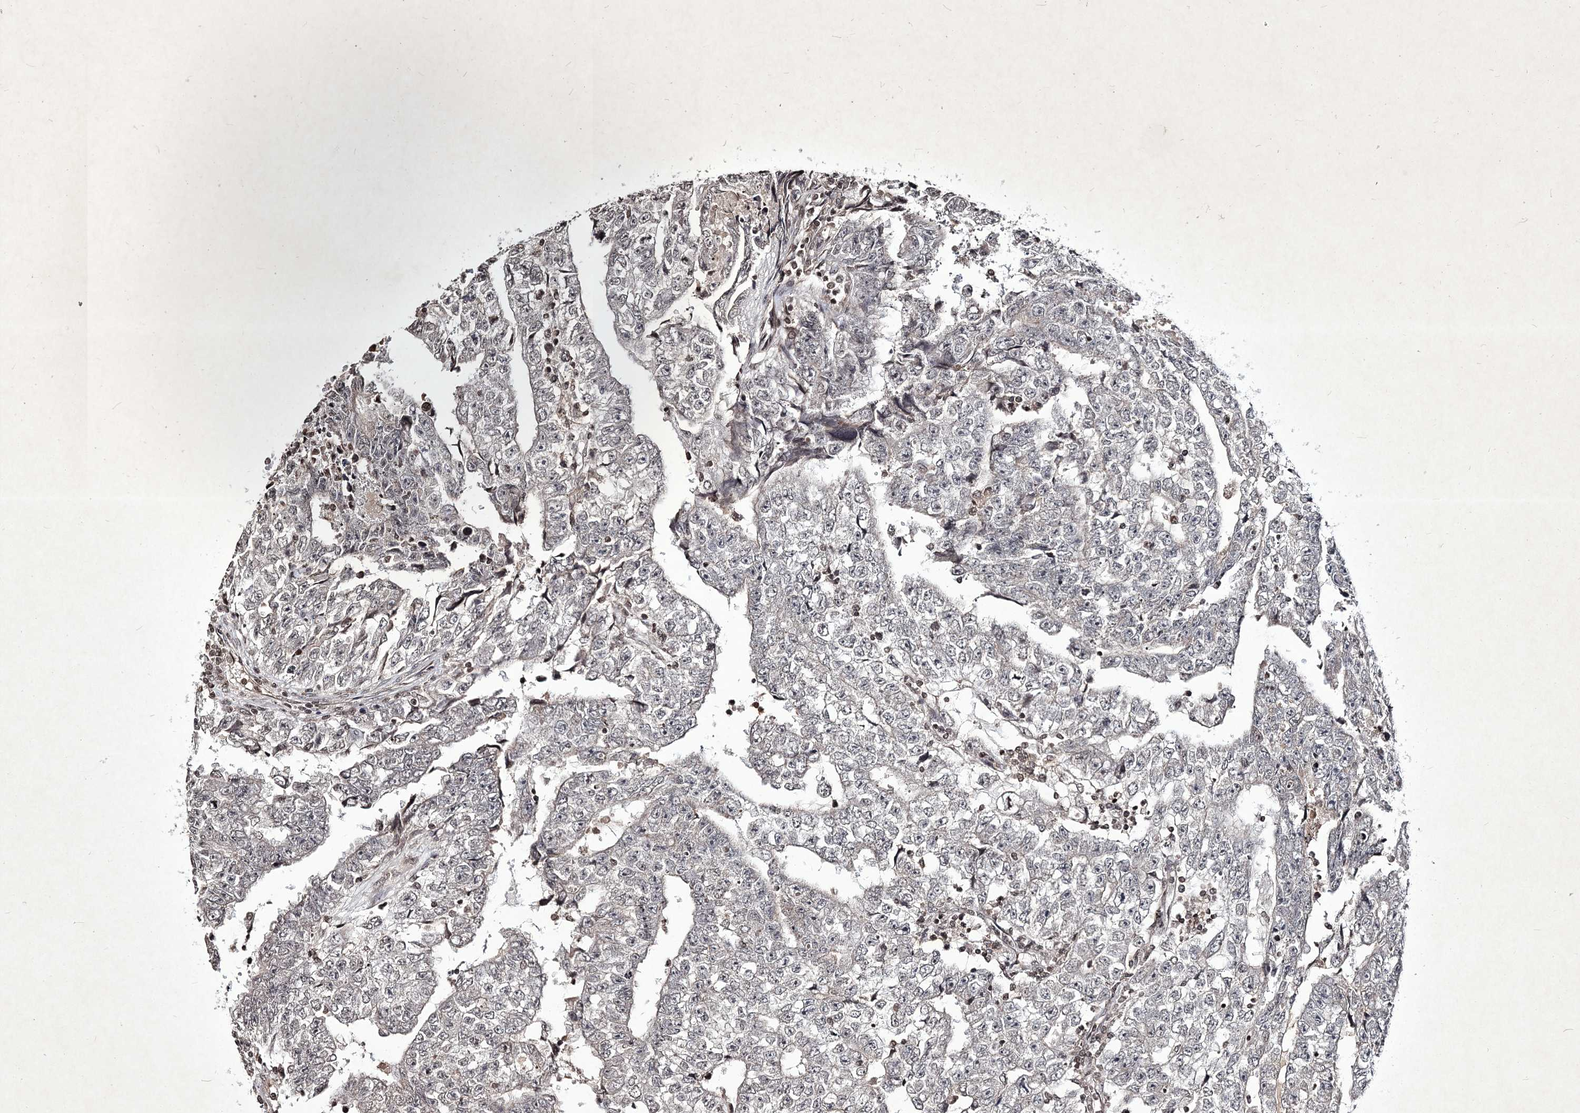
{"staining": {"intensity": "weak", "quantity": "<25%", "location": "nuclear"}, "tissue": "testis cancer", "cell_type": "Tumor cells", "image_type": "cancer", "snomed": [{"axis": "morphology", "description": "Carcinoma, Embryonal, NOS"}, {"axis": "topography", "description": "Testis"}], "caption": "A photomicrograph of testis cancer stained for a protein reveals no brown staining in tumor cells. (Stains: DAB (3,3'-diaminobenzidine) IHC with hematoxylin counter stain, Microscopy: brightfield microscopy at high magnification).", "gene": "SOWAHB", "patient": {"sex": "male", "age": 25}}